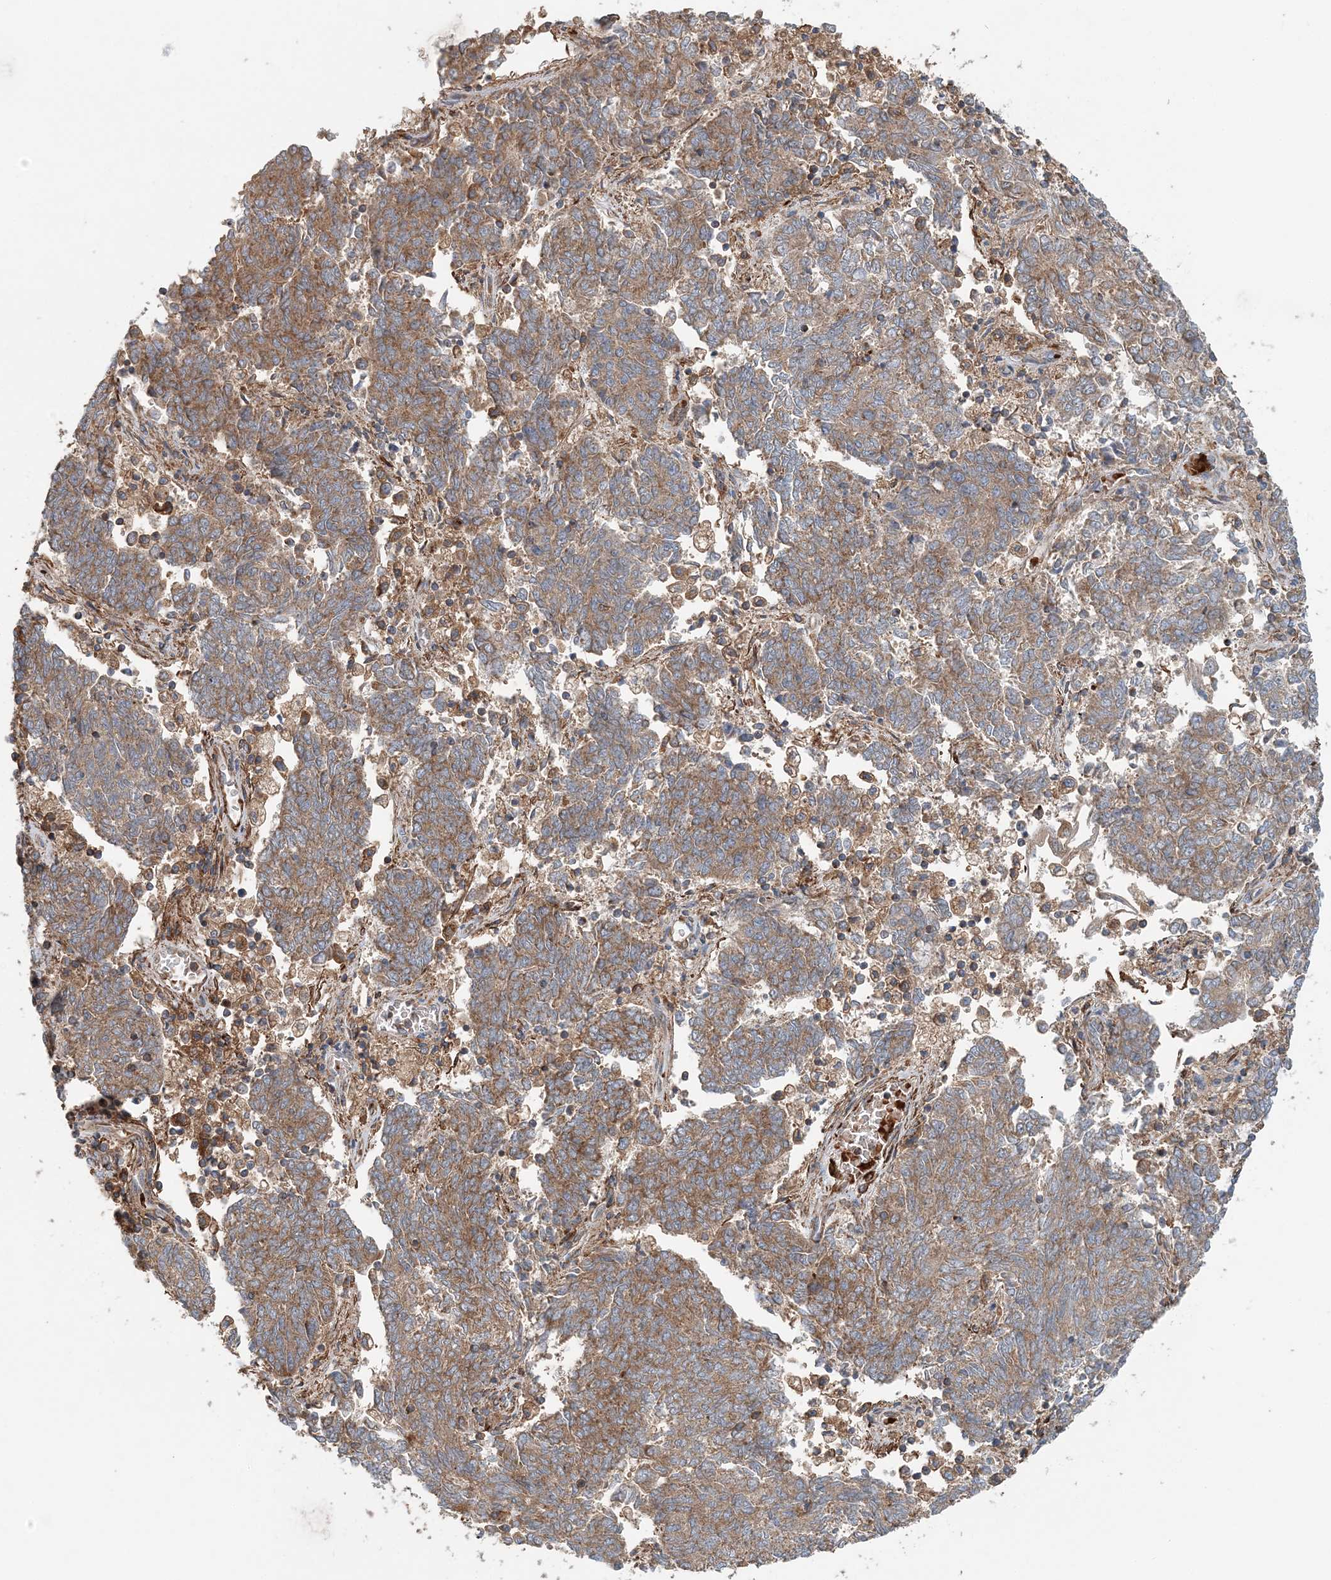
{"staining": {"intensity": "moderate", "quantity": ">75%", "location": "cytoplasmic/membranous"}, "tissue": "endometrial cancer", "cell_type": "Tumor cells", "image_type": "cancer", "snomed": [{"axis": "morphology", "description": "Adenocarcinoma, NOS"}, {"axis": "topography", "description": "Endometrium"}], "caption": "Immunohistochemical staining of endometrial adenocarcinoma reveals medium levels of moderate cytoplasmic/membranous positivity in about >75% of tumor cells.", "gene": "TTI1", "patient": {"sex": "female", "age": 80}}